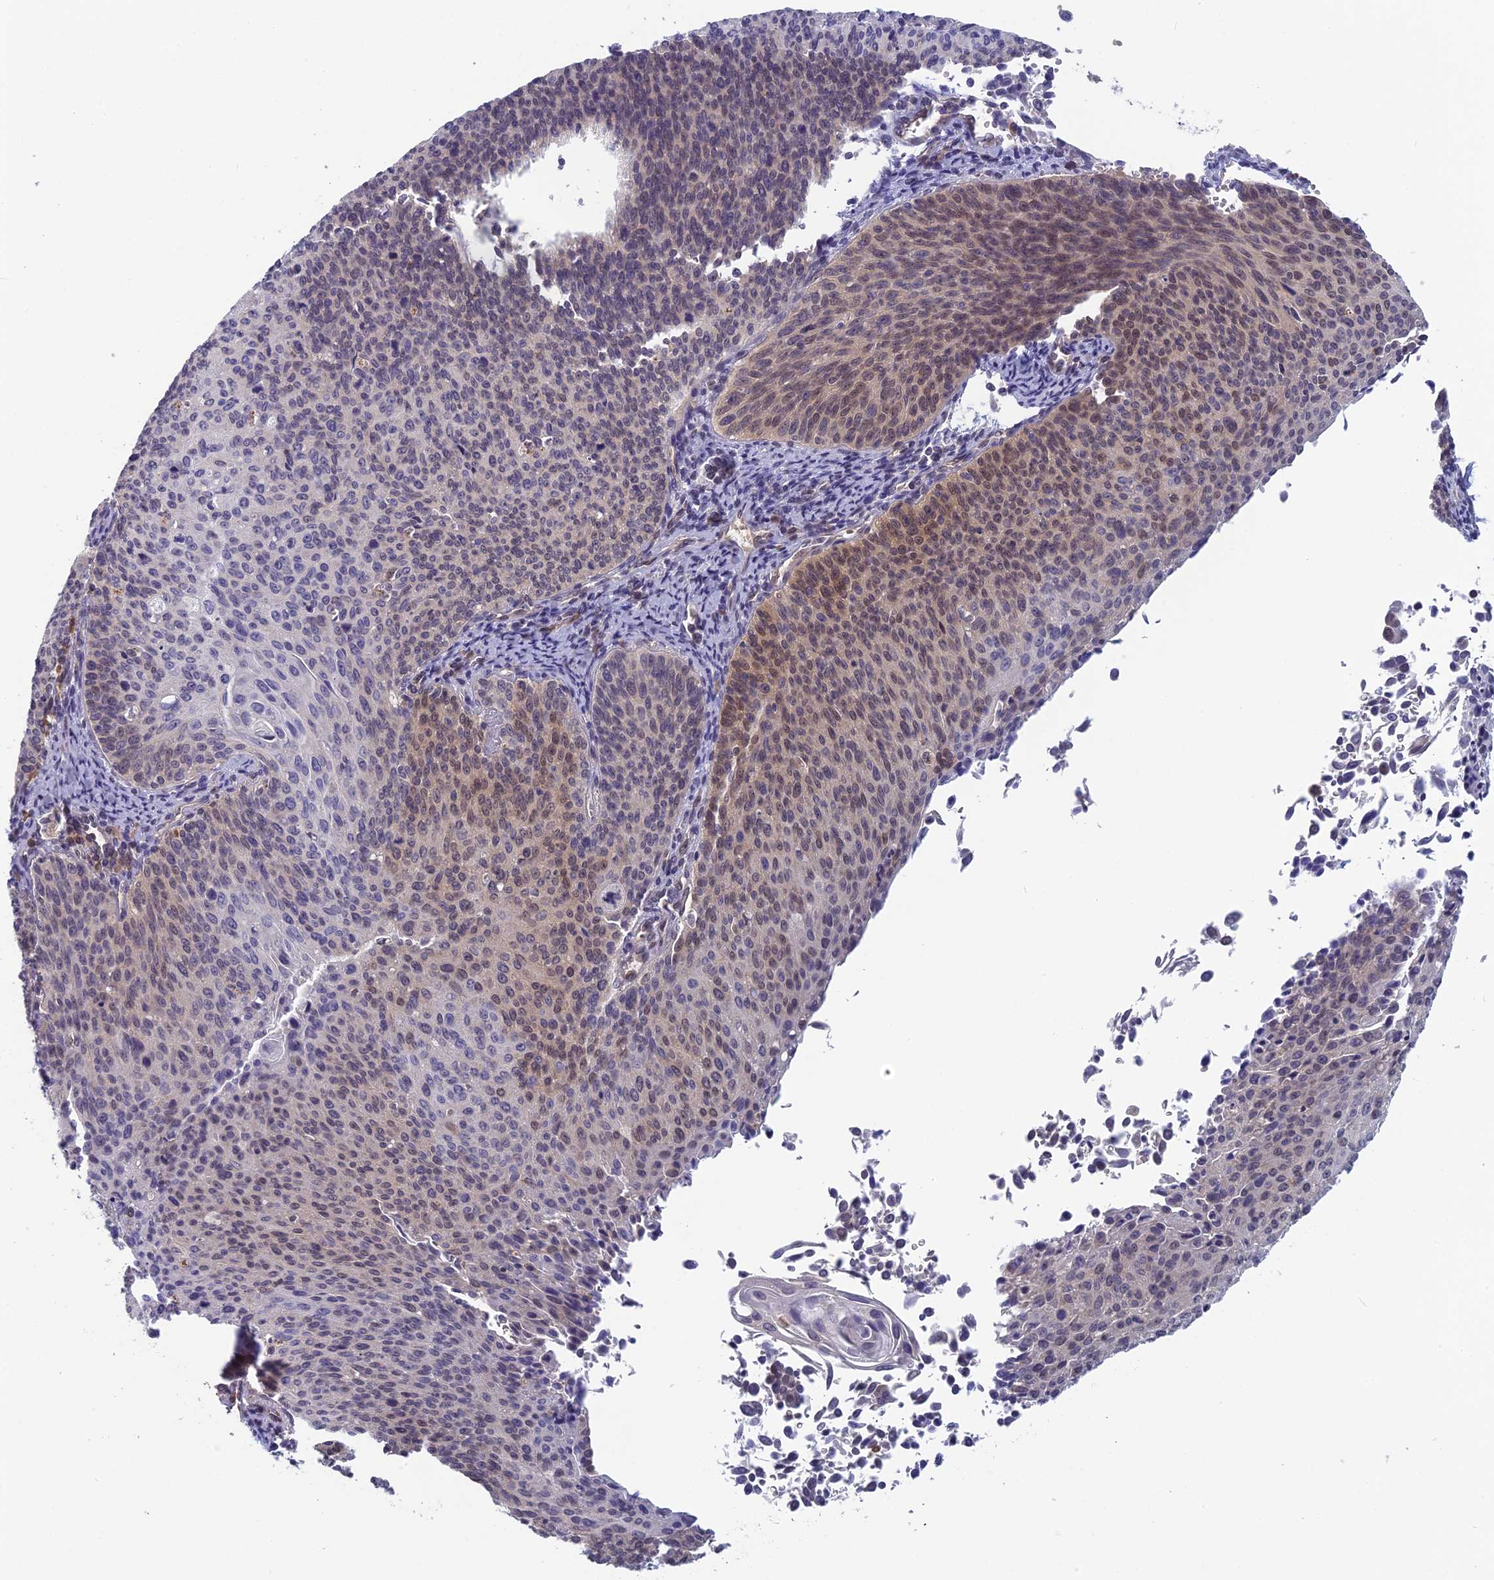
{"staining": {"intensity": "weak", "quantity": "<25%", "location": "cytoplasmic/membranous,nuclear"}, "tissue": "cervical cancer", "cell_type": "Tumor cells", "image_type": "cancer", "snomed": [{"axis": "morphology", "description": "Squamous cell carcinoma, NOS"}, {"axis": "topography", "description": "Cervix"}], "caption": "Immunohistochemical staining of cervical squamous cell carcinoma demonstrates no significant staining in tumor cells.", "gene": "MRI1", "patient": {"sex": "female", "age": 55}}